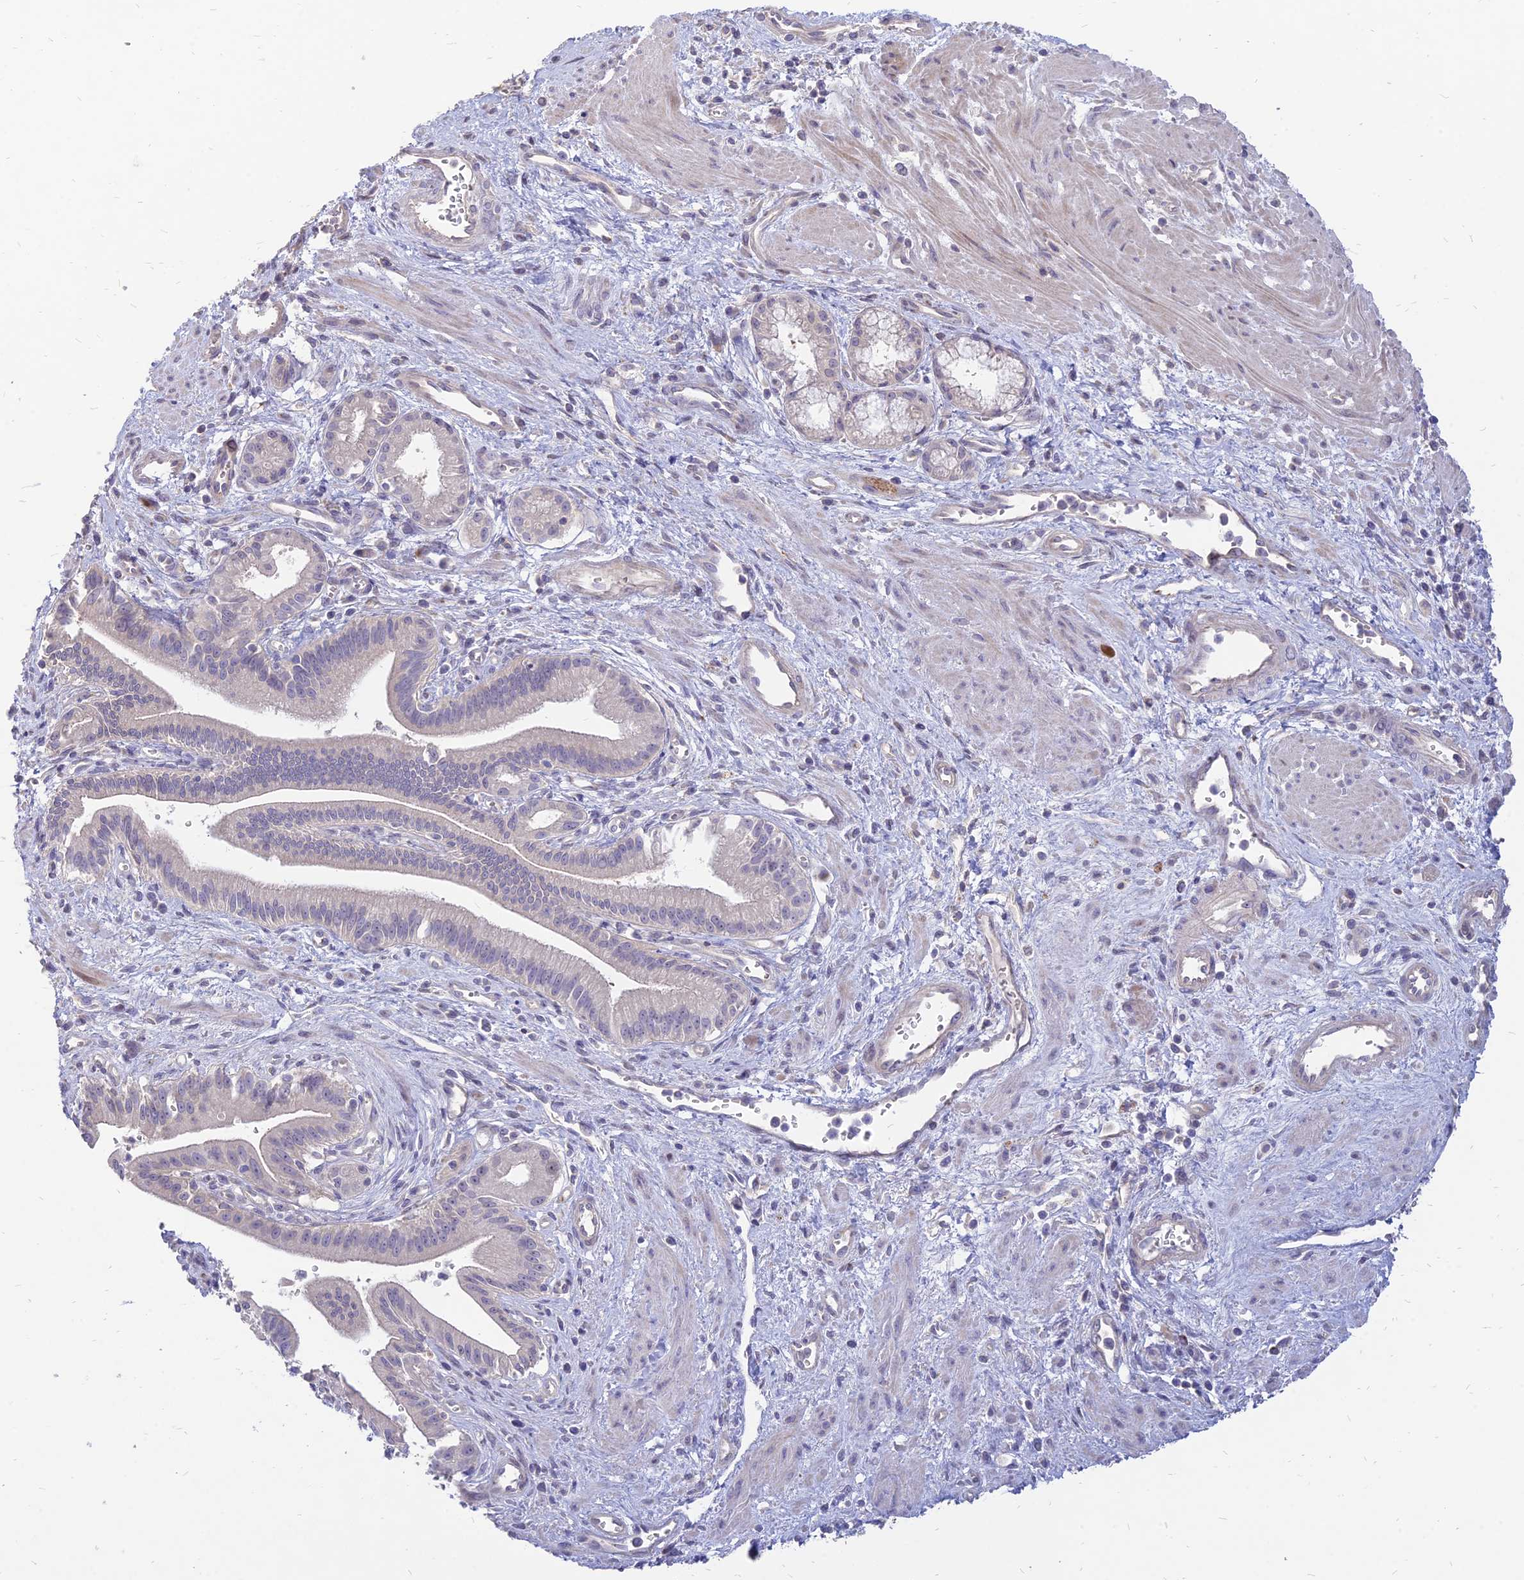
{"staining": {"intensity": "negative", "quantity": "none", "location": "none"}, "tissue": "pancreatic cancer", "cell_type": "Tumor cells", "image_type": "cancer", "snomed": [{"axis": "morphology", "description": "Adenocarcinoma, NOS"}, {"axis": "topography", "description": "Pancreas"}], "caption": "Human pancreatic cancer (adenocarcinoma) stained for a protein using IHC demonstrates no positivity in tumor cells.", "gene": "ST3GAL6", "patient": {"sex": "male", "age": 78}}